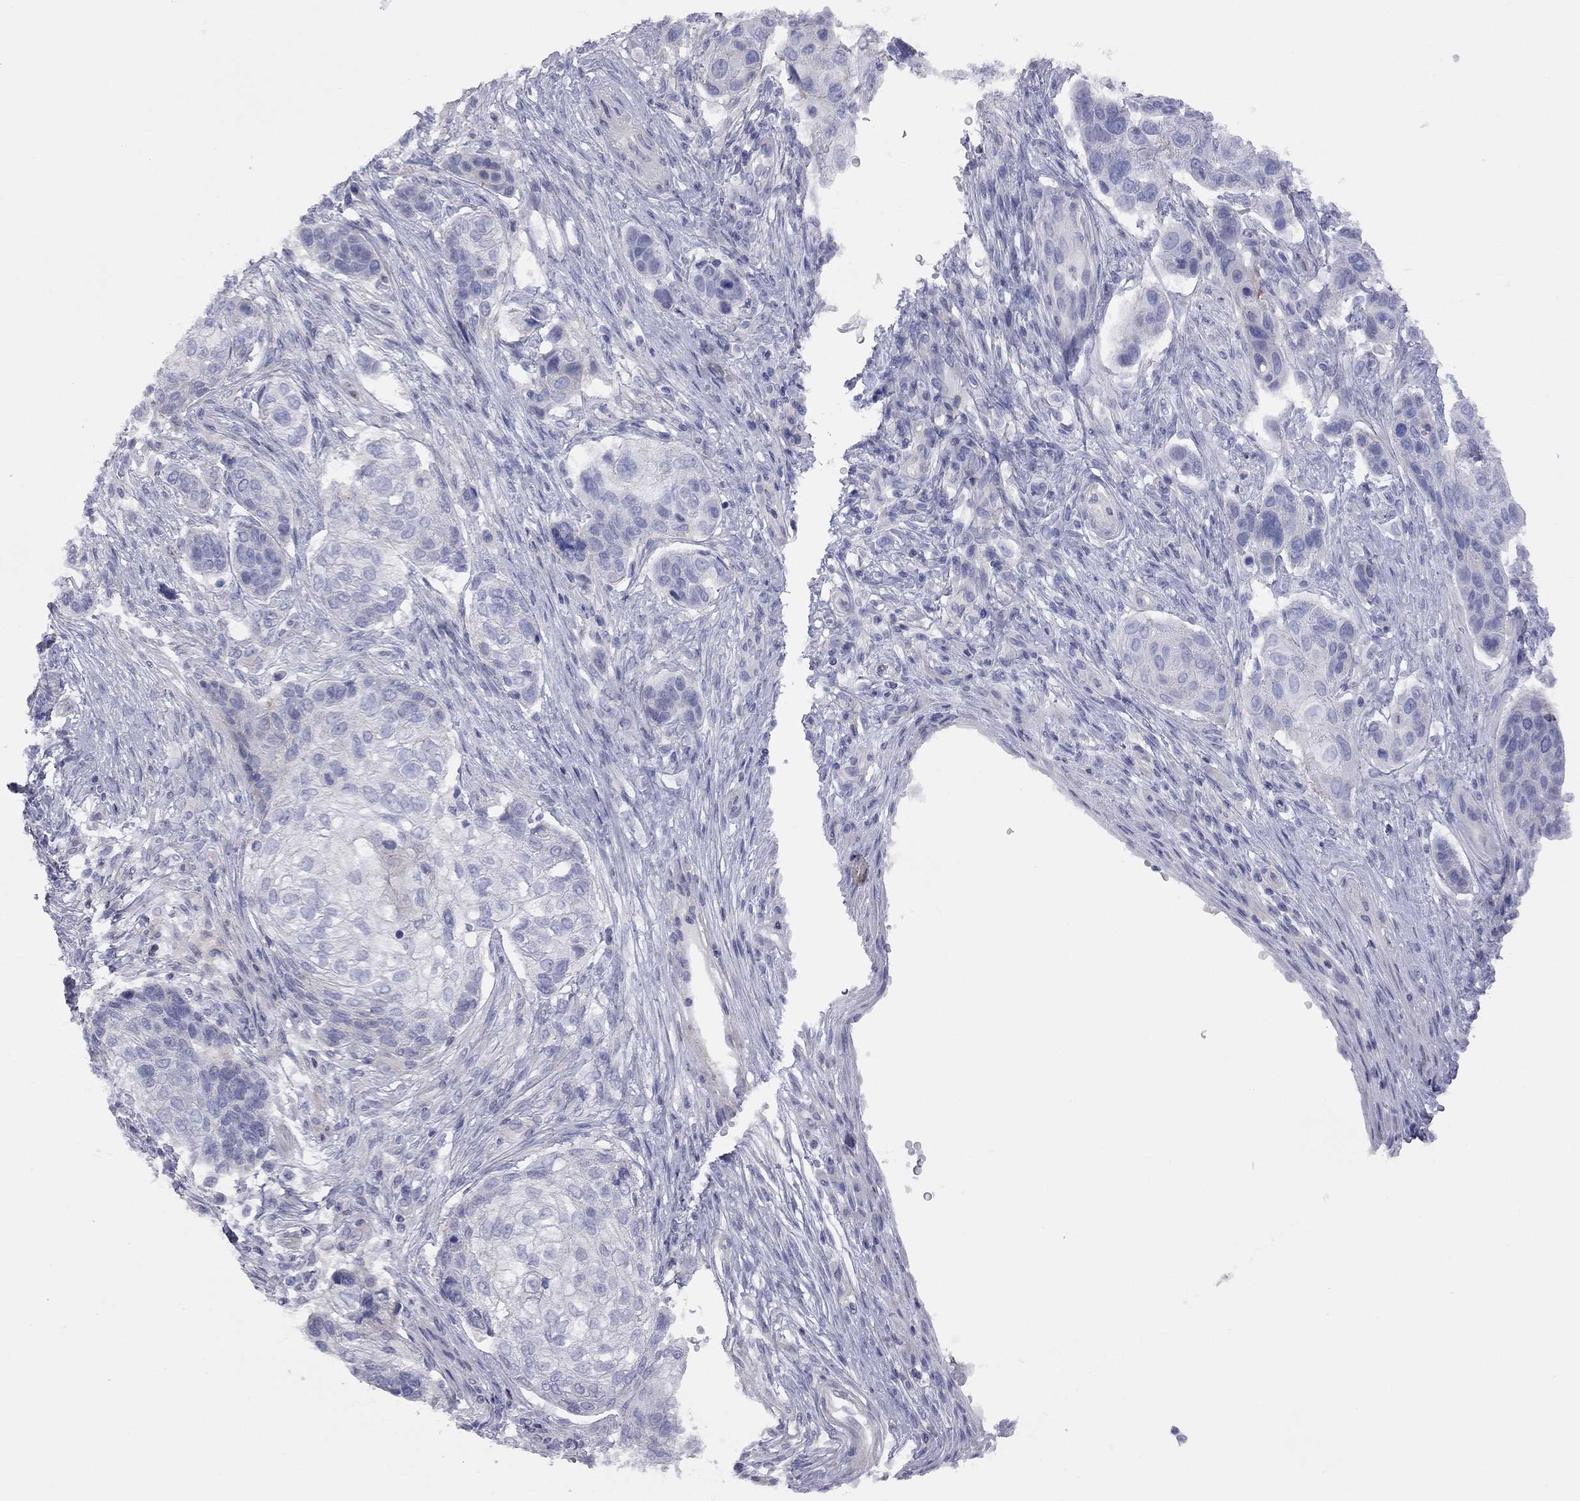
{"staining": {"intensity": "negative", "quantity": "none", "location": "none"}, "tissue": "lung cancer", "cell_type": "Tumor cells", "image_type": "cancer", "snomed": [{"axis": "morphology", "description": "Normal tissue, NOS"}, {"axis": "morphology", "description": "Squamous cell carcinoma, NOS"}, {"axis": "topography", "description": "Bronchus"}, {"axis": "topography", "description": "Lung"}], "caption": "A histopathology image of human squamous cell carcinoma (lung) is negative for staining in tumor cells. (DAB immunohistochemistry (IHC) with hematoxylin counter stain).", "gene": "ADCYAP1", "patient": {"sex": "male", "age": 69}}